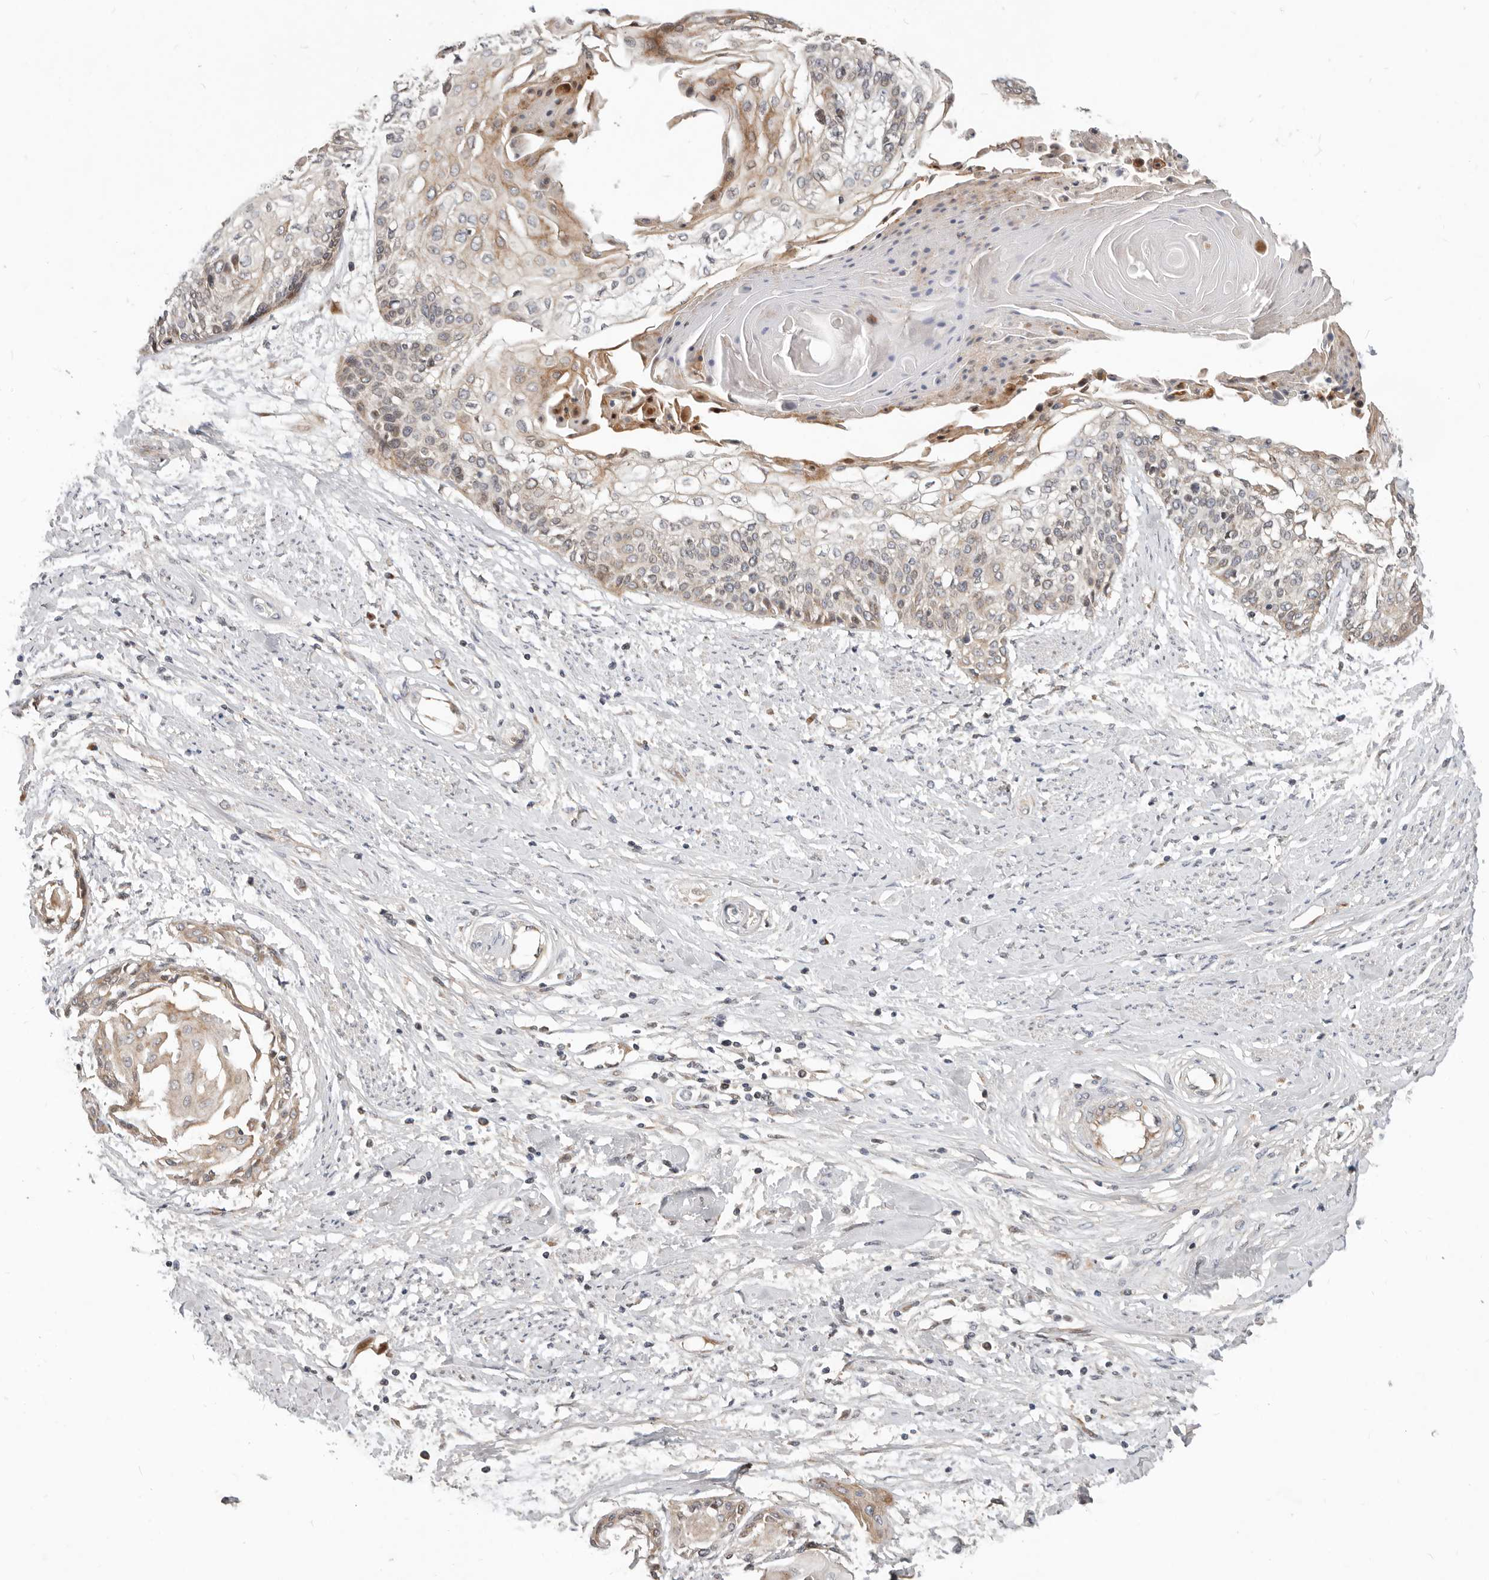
{"staining": {"intensity": "moderate", "quantity": ">75%", "location": "cytoplasmic/membranous"}, "tissue": "cervical cancer", "cell_type": "Tumor cells", "image_type": "cancer", "snomed": [{"axis": "morphology", "description": "Squamous cell carcinoma, NOS"}, {"axis": "topography", "description": "Cervix"}], "caption": "Cervical squamous cell carcinoma tissue displays moderate cytoplasmic/membranous expression in about >75% of tumor cells, visualized by immunohistochemistry.", "gene": "NPY4R", "patient": {"sex": "female", "age": 57}}